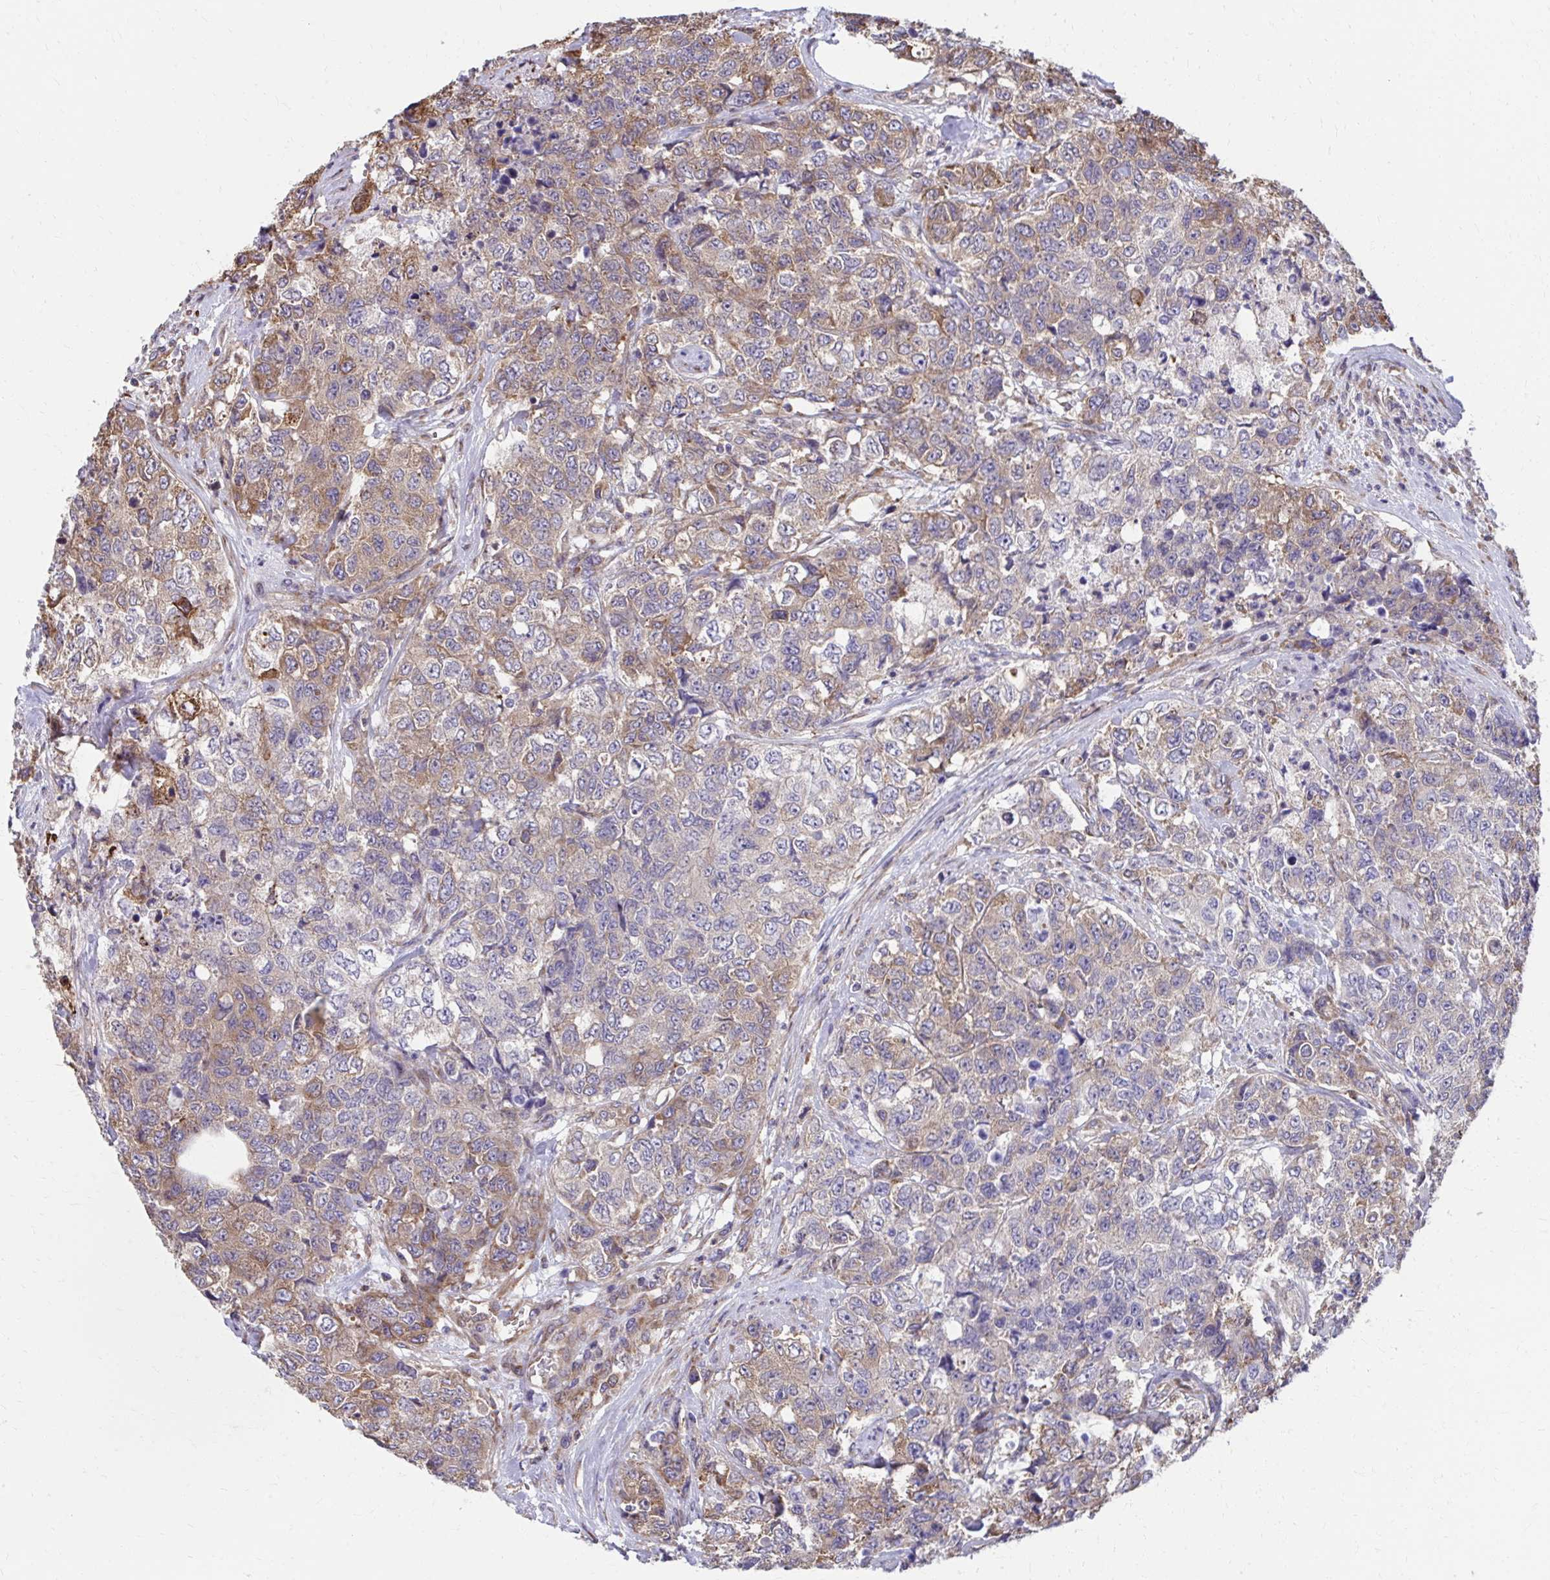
{"staining": {"intensity": "moderate", "quantity": "25%-75%", "location": "cytoplasmic/membranous"}, "tissue": "urothelial cancer", "cell_type": "Tumor cells", "image_type": "cancer", "snomed": [{"axis": "morphology", "description": "Urothelial carcinoma, High grade"}, {"axis": "topography", "description": "Urinary bladder"}], "caption": "Immunohistochemical staining of urothelial carcinoma (high-grade) reveals moderate cytoplasmic/membranous protein positivity in about 25%-75% of tumor cells. The protein of interest is shown in brown color, while the nuclei are stained blue.", "gene": "ZNF778", "patient": {"sex": "female", "age": 78}}